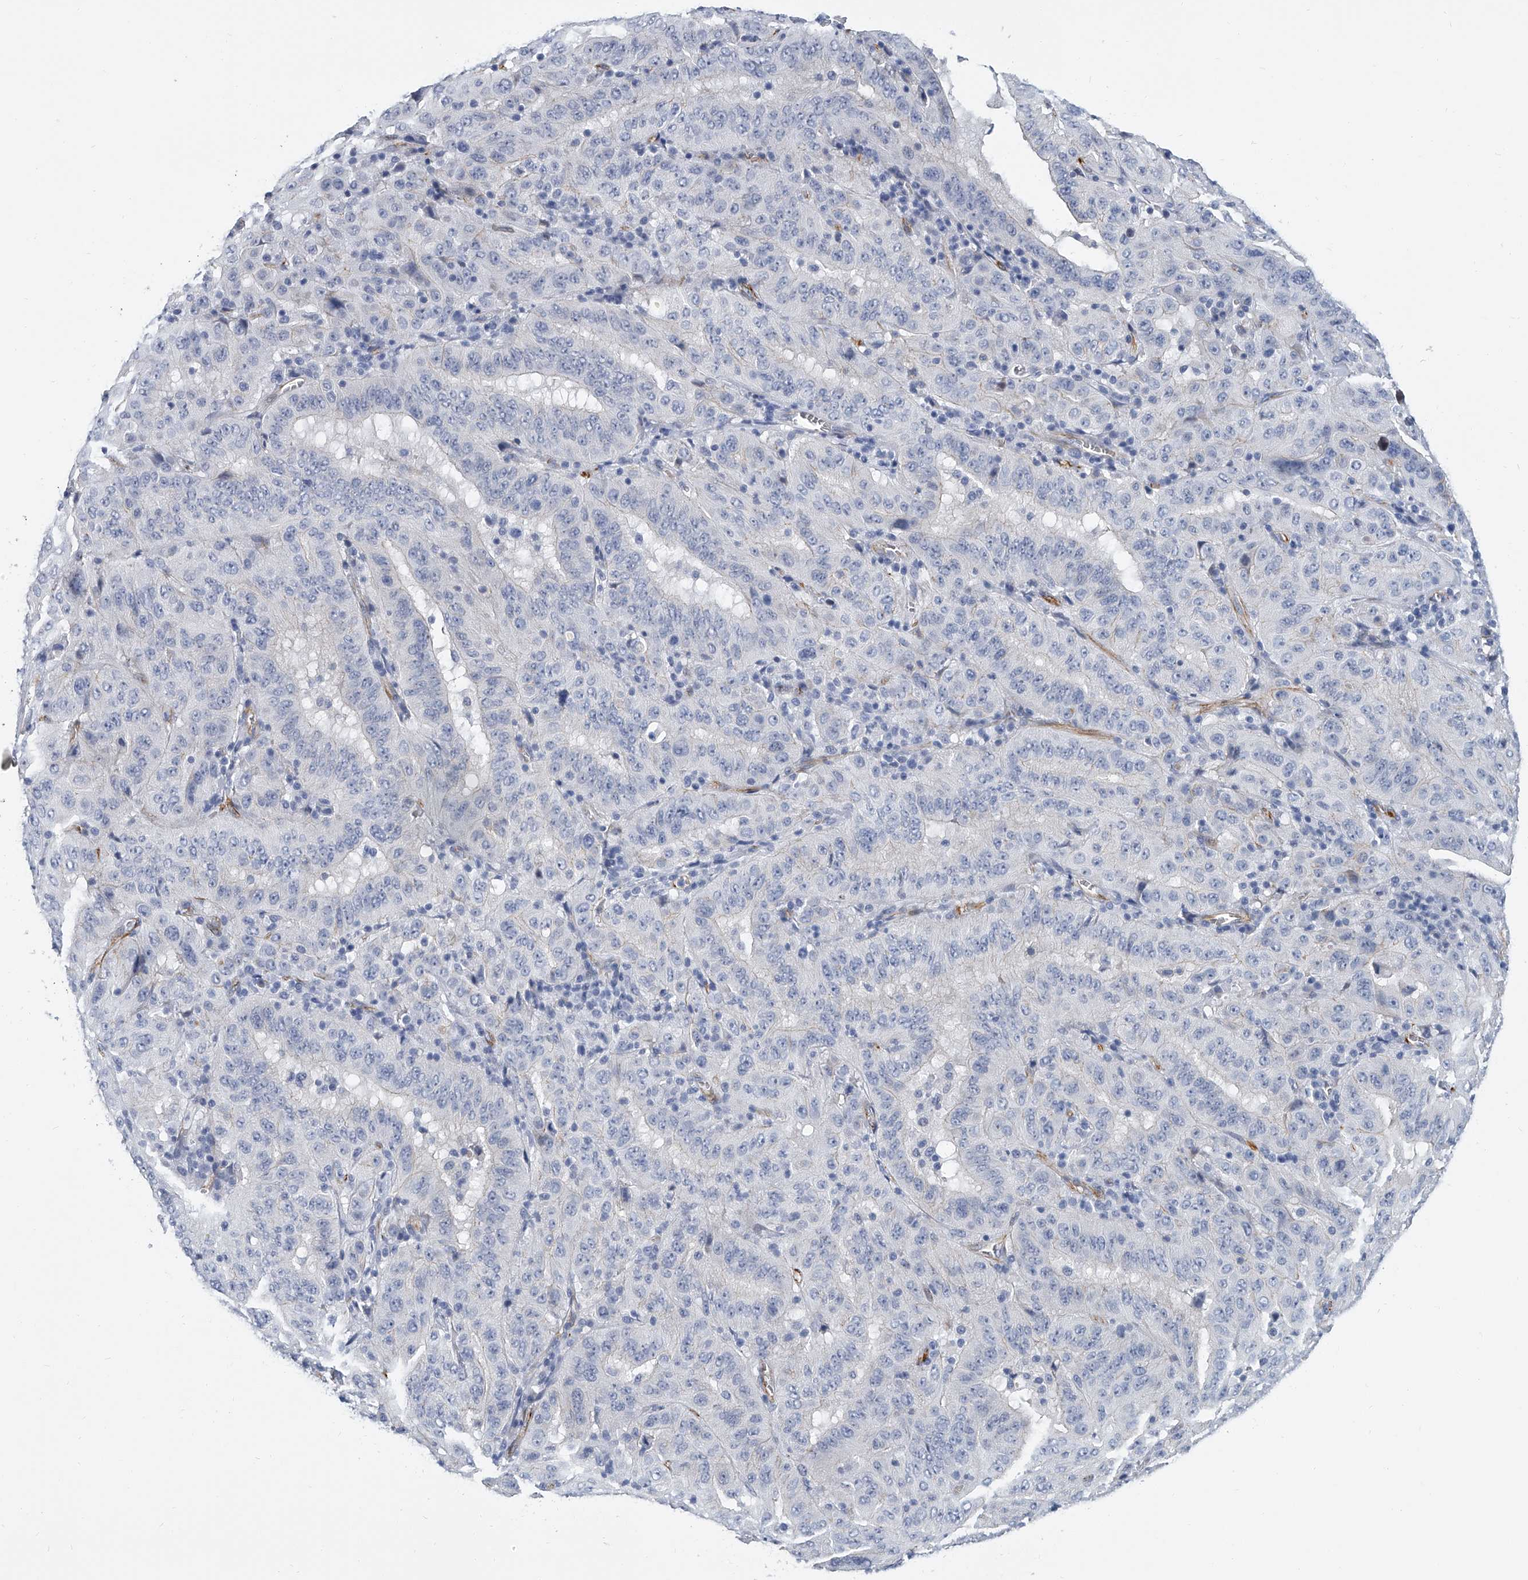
{"staining": {"intensity": "negative", "quantity": "none", "location": "none"}, "tissue": "pancreatic cancer", "cell_type": "Tumor cells", "image_type": "cancer", "snomed": [{"axis": "morphology", "description": "Adenocarcinoma, NOS"}, {"axis": "topography", "description": "Pancreas"}], "caption": "A photomicrograph of pancreatic cancer stained for a protein reveals no brown staining in tumor cells.", "gene": "KIRREL1", "patient": {"sex": "male", "age": 63}}